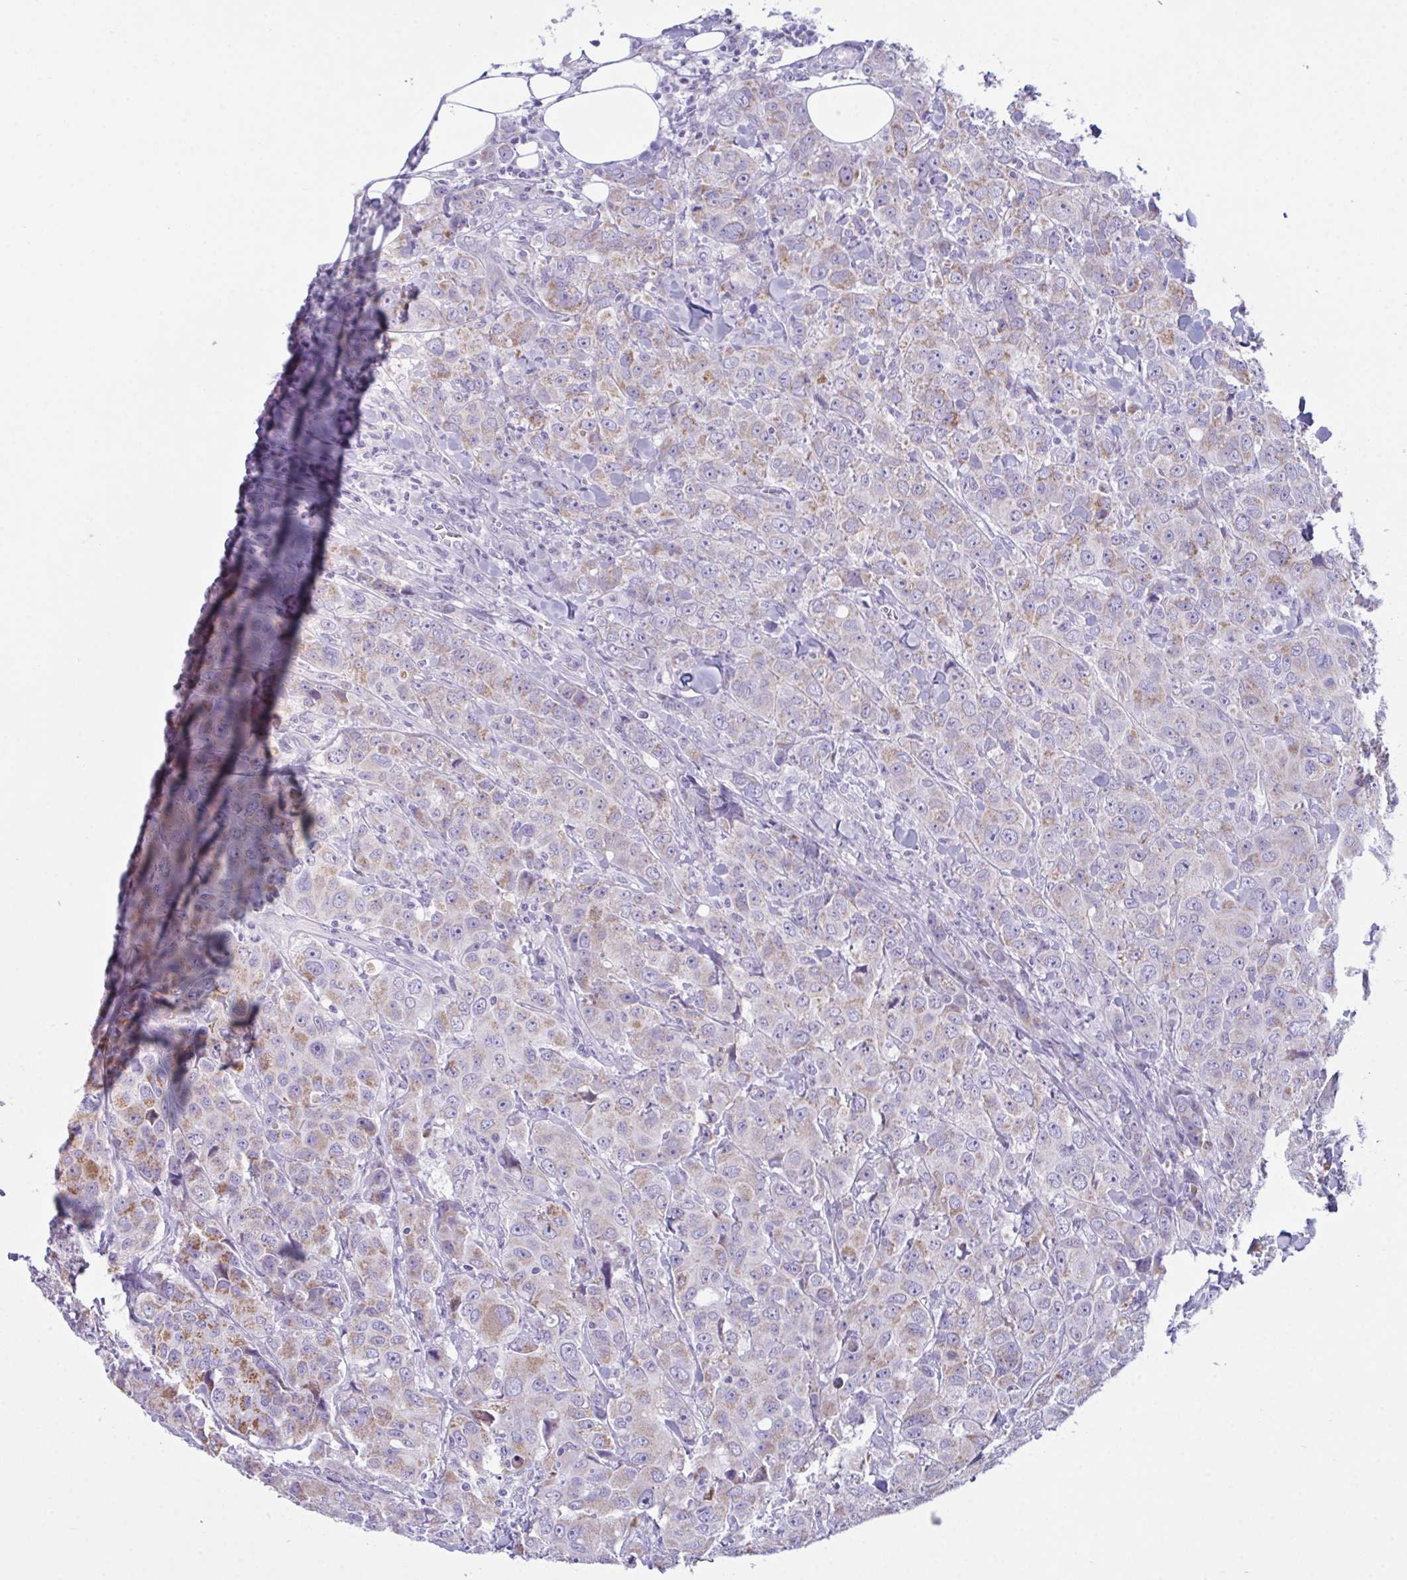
{"staining": {"intensity": "moderate", "quantity": "25%-75%", "location": "cytoplasmic/membranous"}, "tissue": "breast cancer", "cell_type": "Tumor cells", "image_type": "cancer", "snomed": [{"axis": "morphology", "description": "Duct carcinoma"}, {"axis": "topography", "description": "Breast"}], "caption": "Immunohistochemical staining of intraductal carcinoma (breast) shows medium levels of moderate cytoplasmic/membranous expression in approximately 25%-75% of tumor cells.", "gene": "BBS1", "patient": {"sex": "female", "age": 43}}